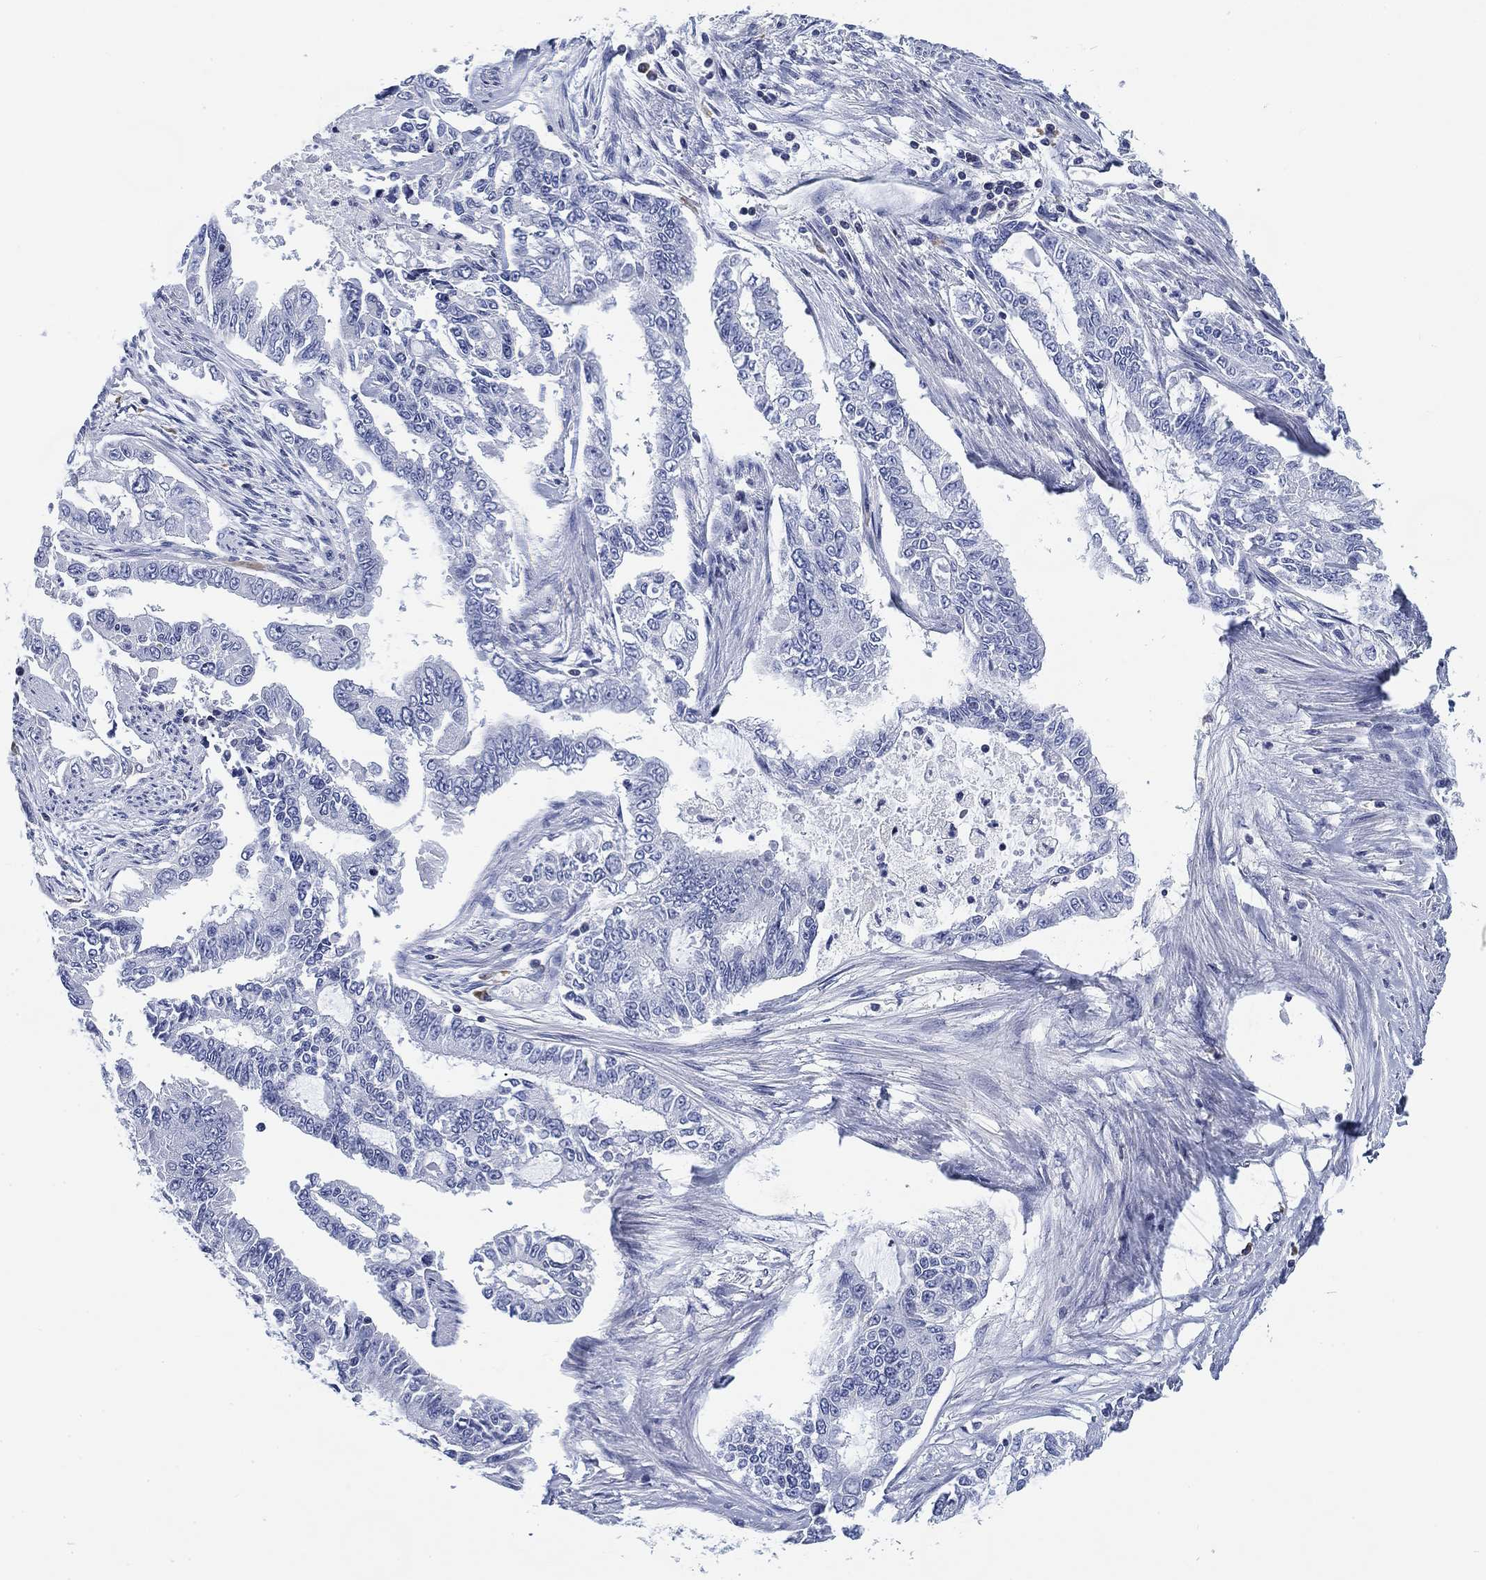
{"staining": {"intensity": "negative", "quantity": "none", "location": "none"}, "tissue": "endometrial cancer", "cell_type": "Tumor cells", "image_type": "cancer", "snomed": [{"axis": "morphology", "description": "Adenocarcinoma, NOS"}, {"axis": "topography", "description": "Uterus"}], "caption": "The immunohistochemistry micrograph has no significant staining in tumor cells of endometrial cancer tissue.", "gene": "FYB1", "patient": {"sex": "female", "age": 59}}